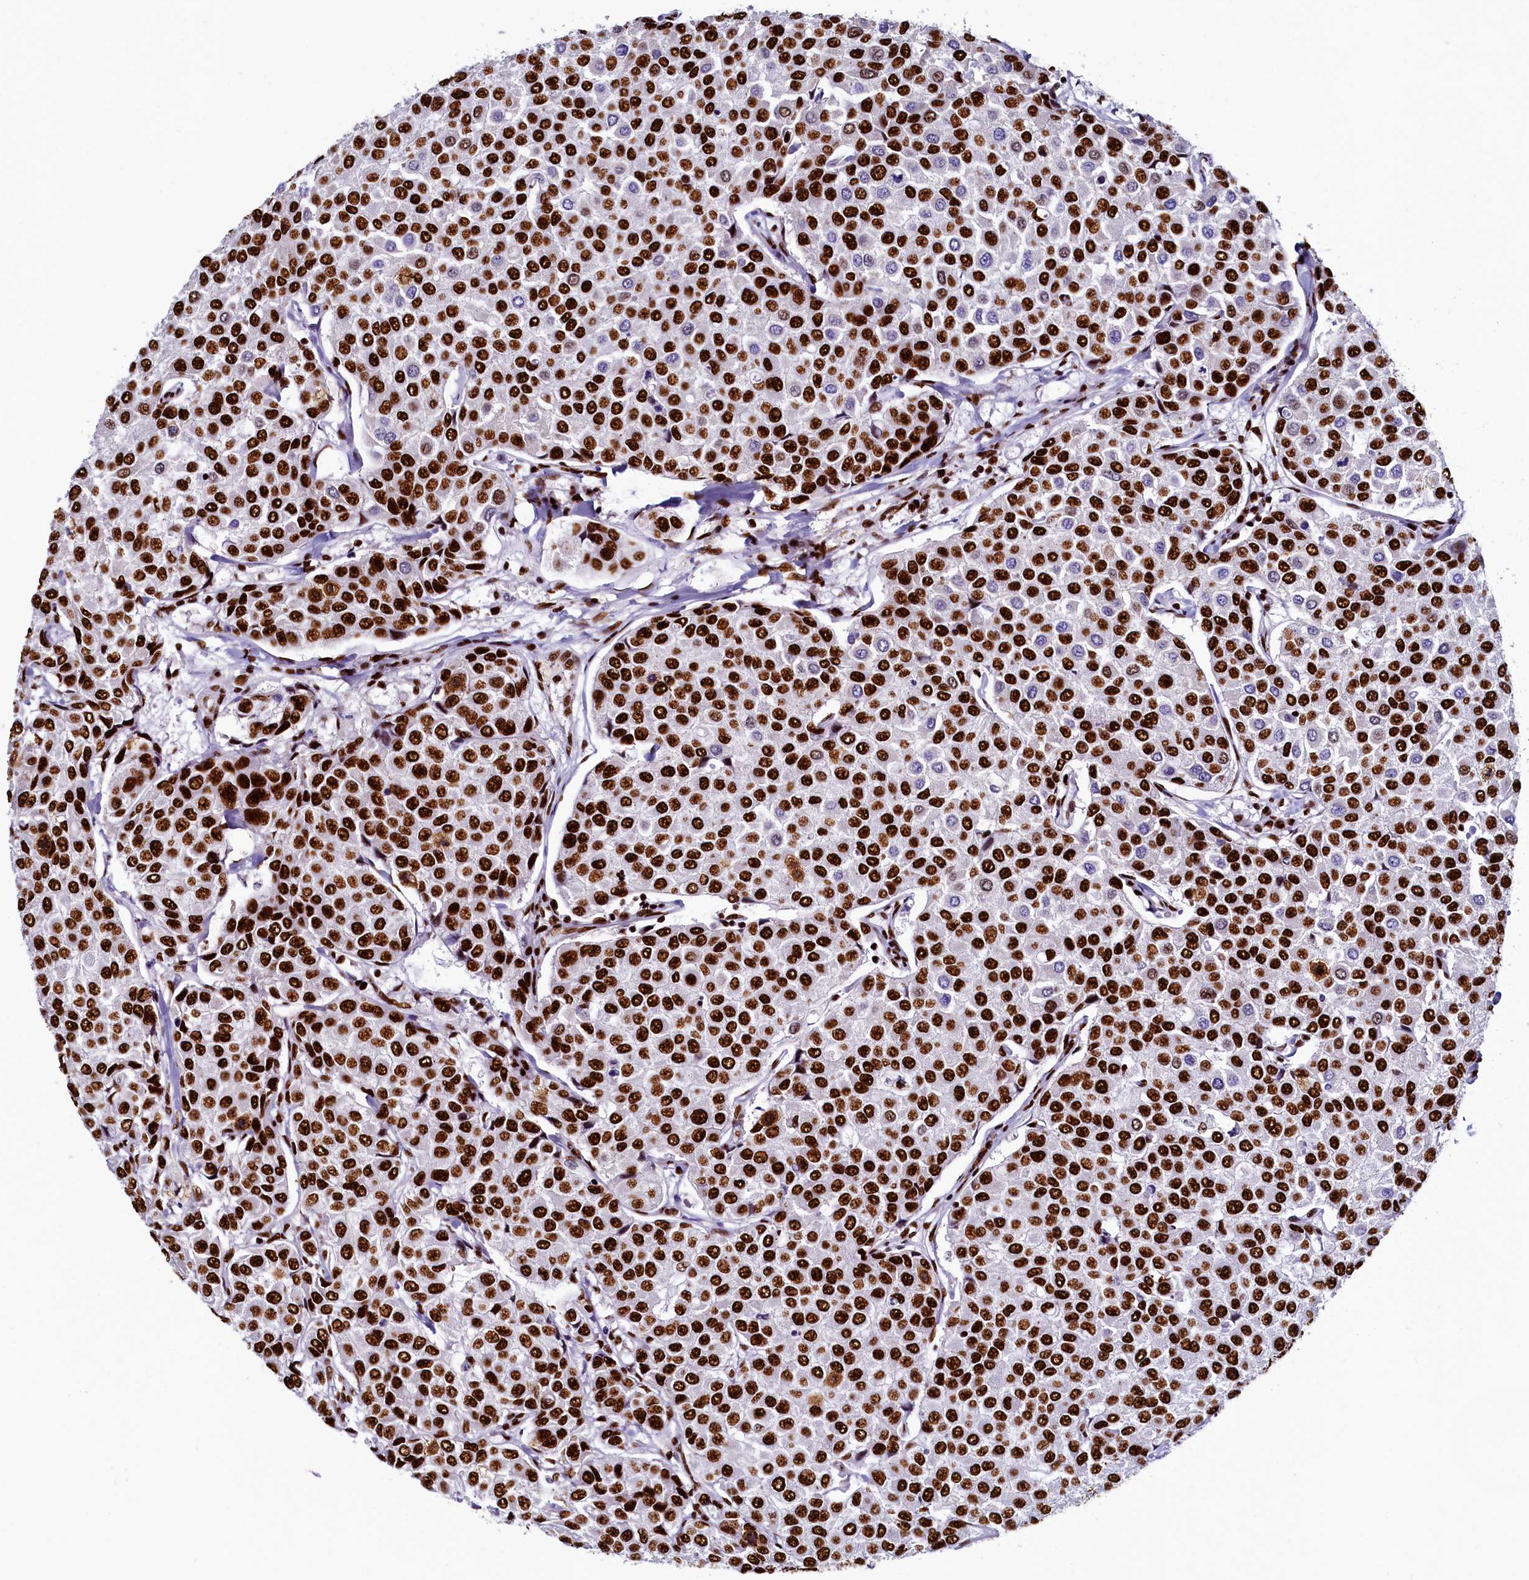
{"staining": {"intensity": "strong", "quantity": ">75%", "location": "nuclear"}, "tissue": "breast cancer", "cell_type": "Tumor cells", "image_type": "cancer", "snomed": [{"axis": "morphology", "description": "Duct carcinoma"}, {"axis": "topography", "description": "Breast"}], "caption": "Immunohistochemistry micrograph of breast cancer (infiltrating ductal carcinoma) stained for a protein (brown), which displays high levels of strong nuclear staining in approximately >75% of tumor cells.", "gene": "SRRM2", "patient": {"sex": "female", "age": 55}}